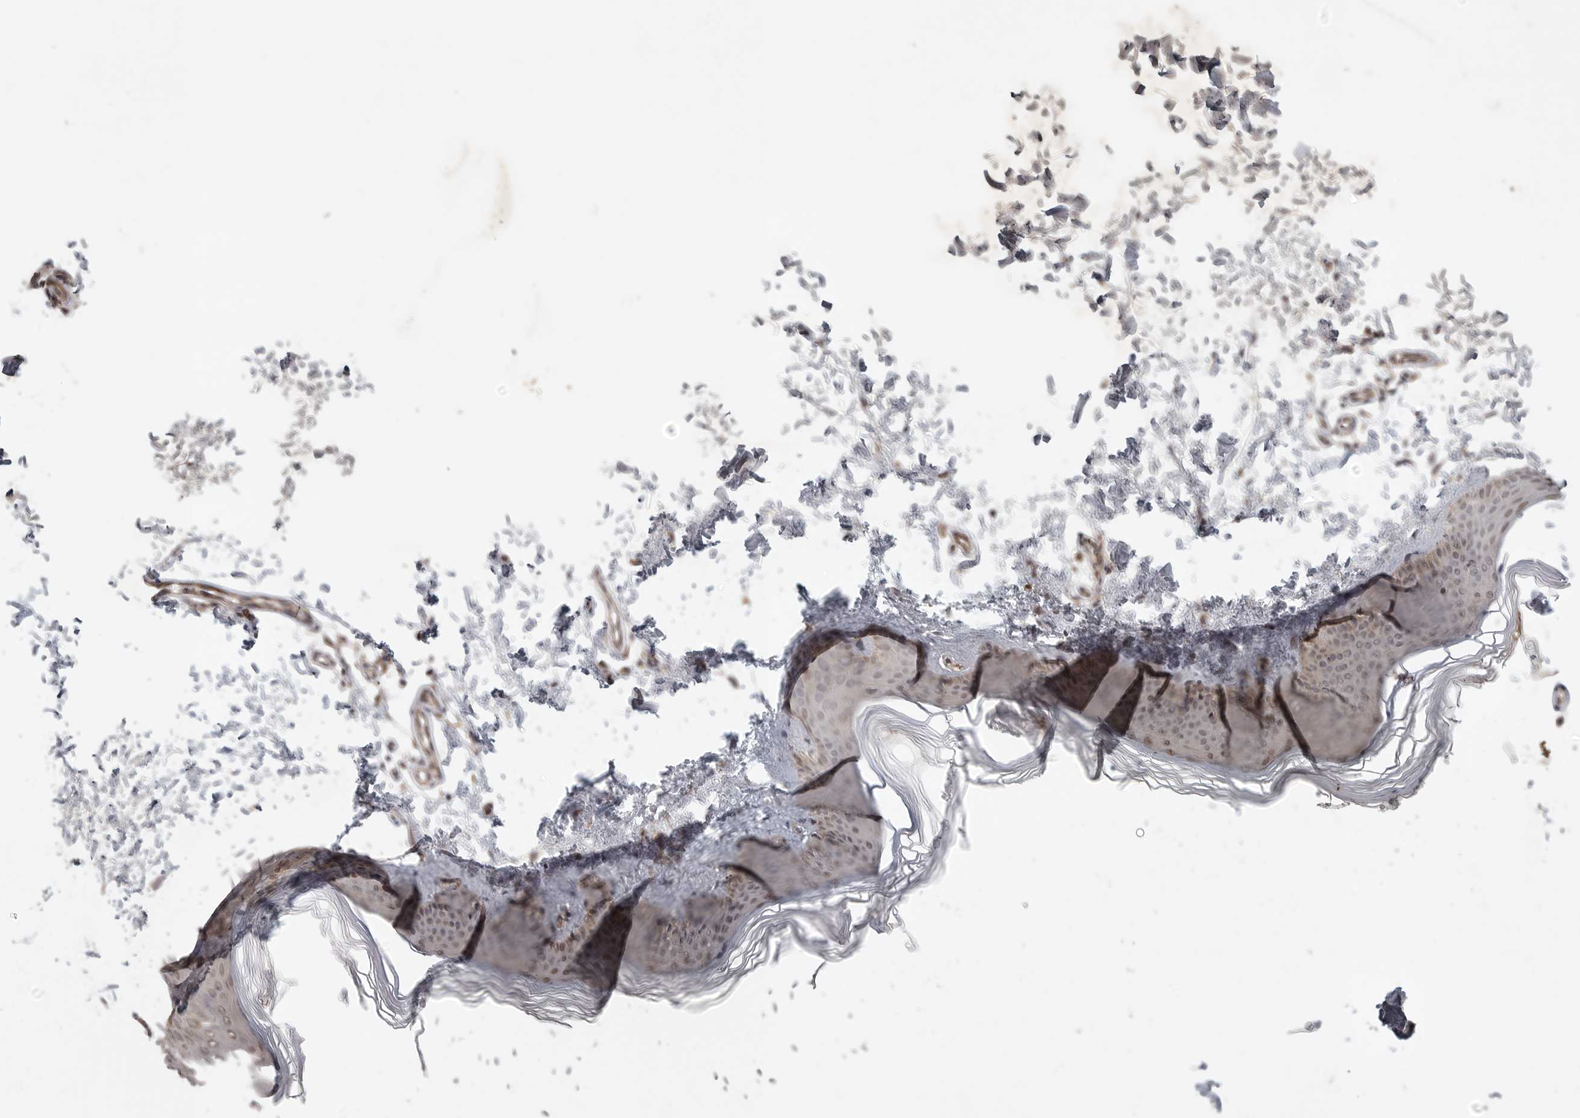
{"staining": {"intensity": "moderate", "quantity": "25%-75%", "location": "cytoplasmic/membranous"}, "tissue": "skin", "cell_type": "Fibroblasts", "image_type": "normal", "snomed": [{"axis": "morphology", "description": "Normal tissue, NOS"}, {"axis": "topography", "description": "Skin"}], "caption": "A photomicrograph of skin stained for a protein exhibits moderate cytoplasmic/membranous brown staining in fibroblasts. Immunohistochemistry stains the protein of interest in brown and the nuclei are stained blue.", "gene": "ZNF232", "patient": {"sex": "female", "age": 27}}